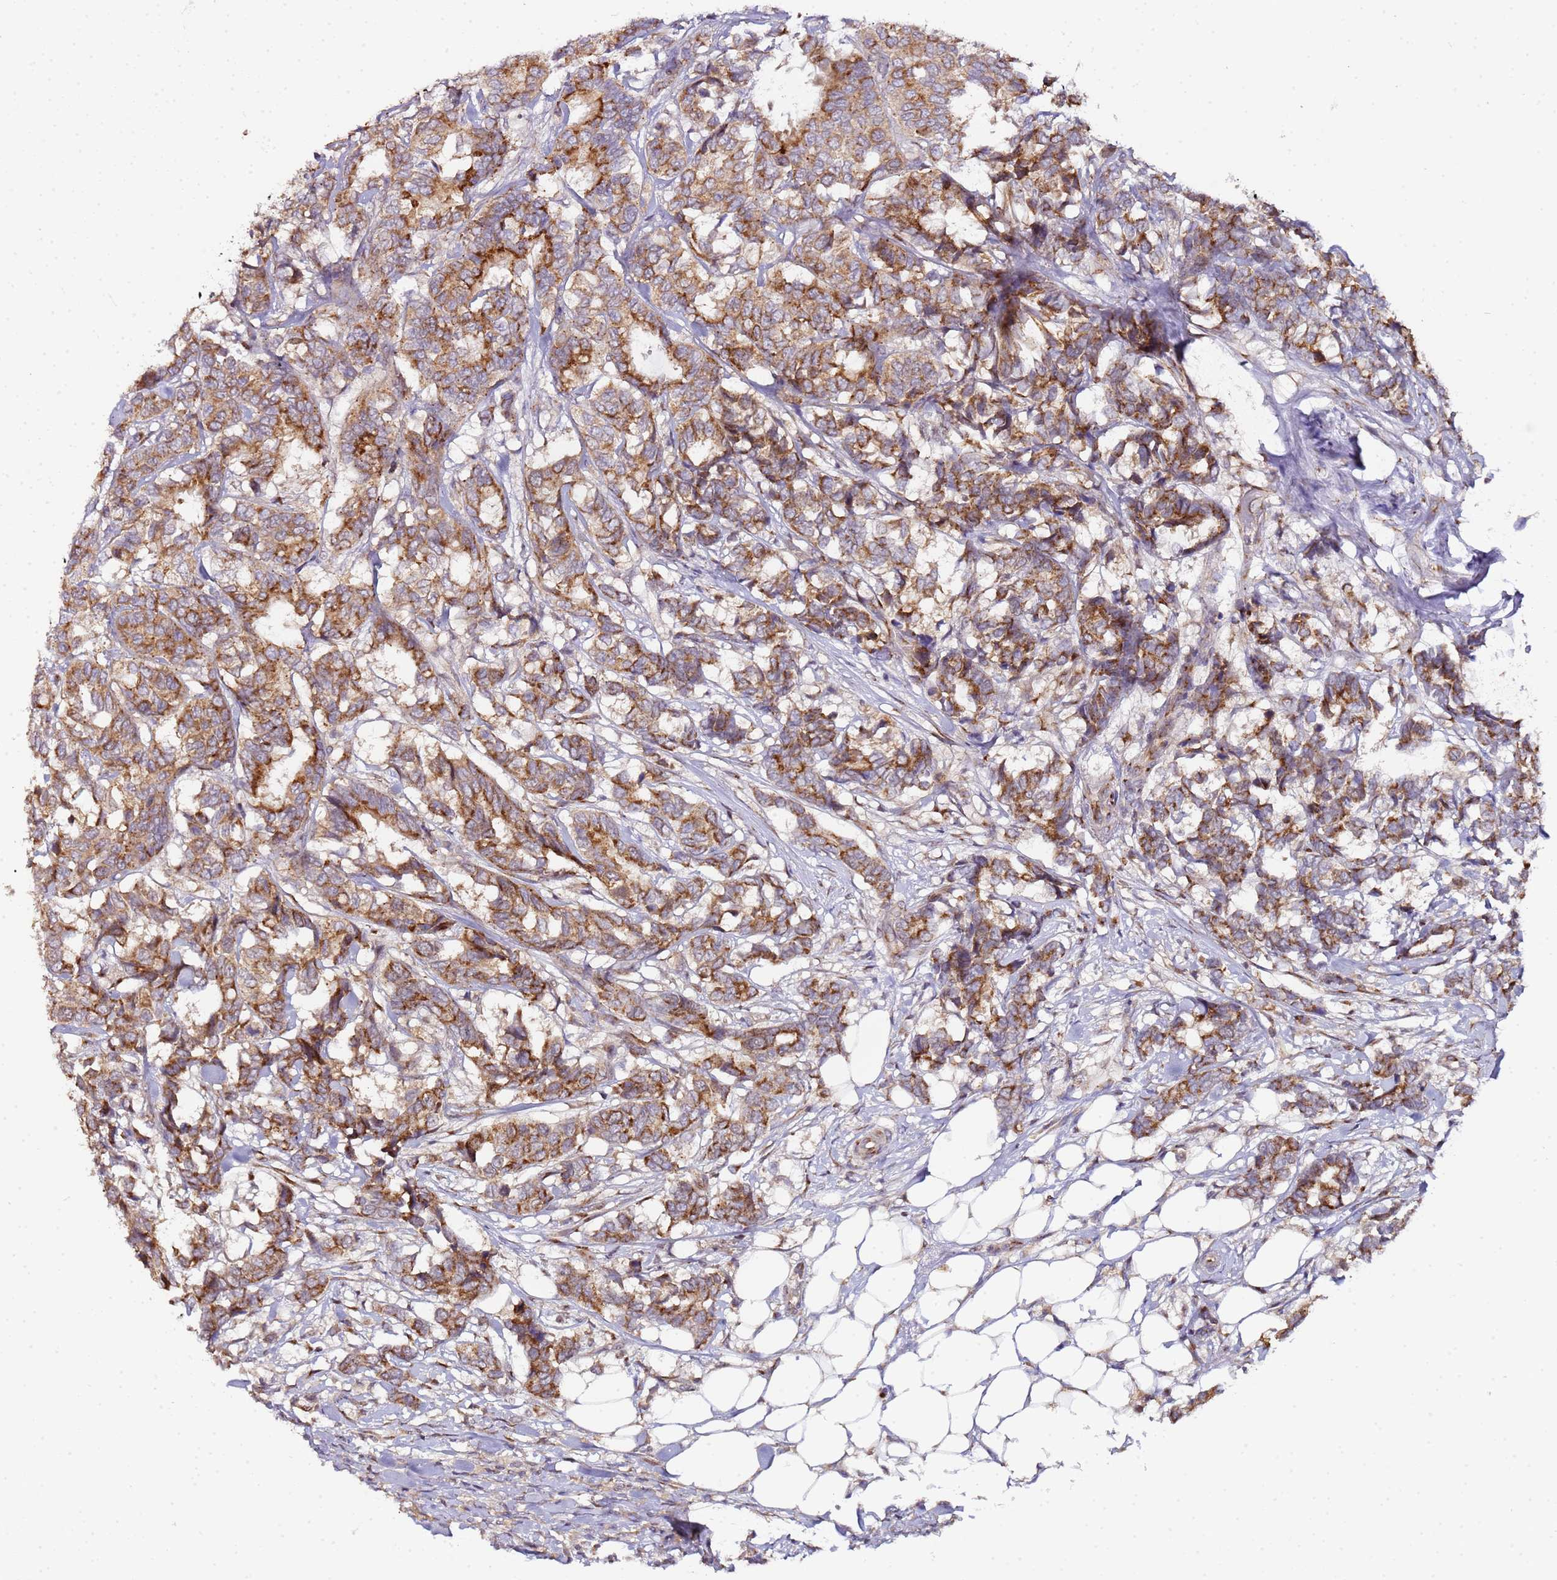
{"staining": {"intensity": "moderate", "quantity": ">75%", "location": "cytoplasmic/membranous"}, "tissue": "breast cancer", "cell_type": "Tumor cells", "image_type": "cancer", "snomed": [{"axis": "morphology", "description": "Duct carcinoma"}, {"axis": "topography", "description": "Breast"}], "caption": "Breast infiltrating ductal carcinoma stained for a protein shows moderate cytoplasmic/membranous positivity in tumor cells. (DAB (3,3'-diaminobenzidine) = brown stain, brightfield microscopy at high magnification).", "gene": "MRPL49", "patient": {"sex": "female", "age": 87}}